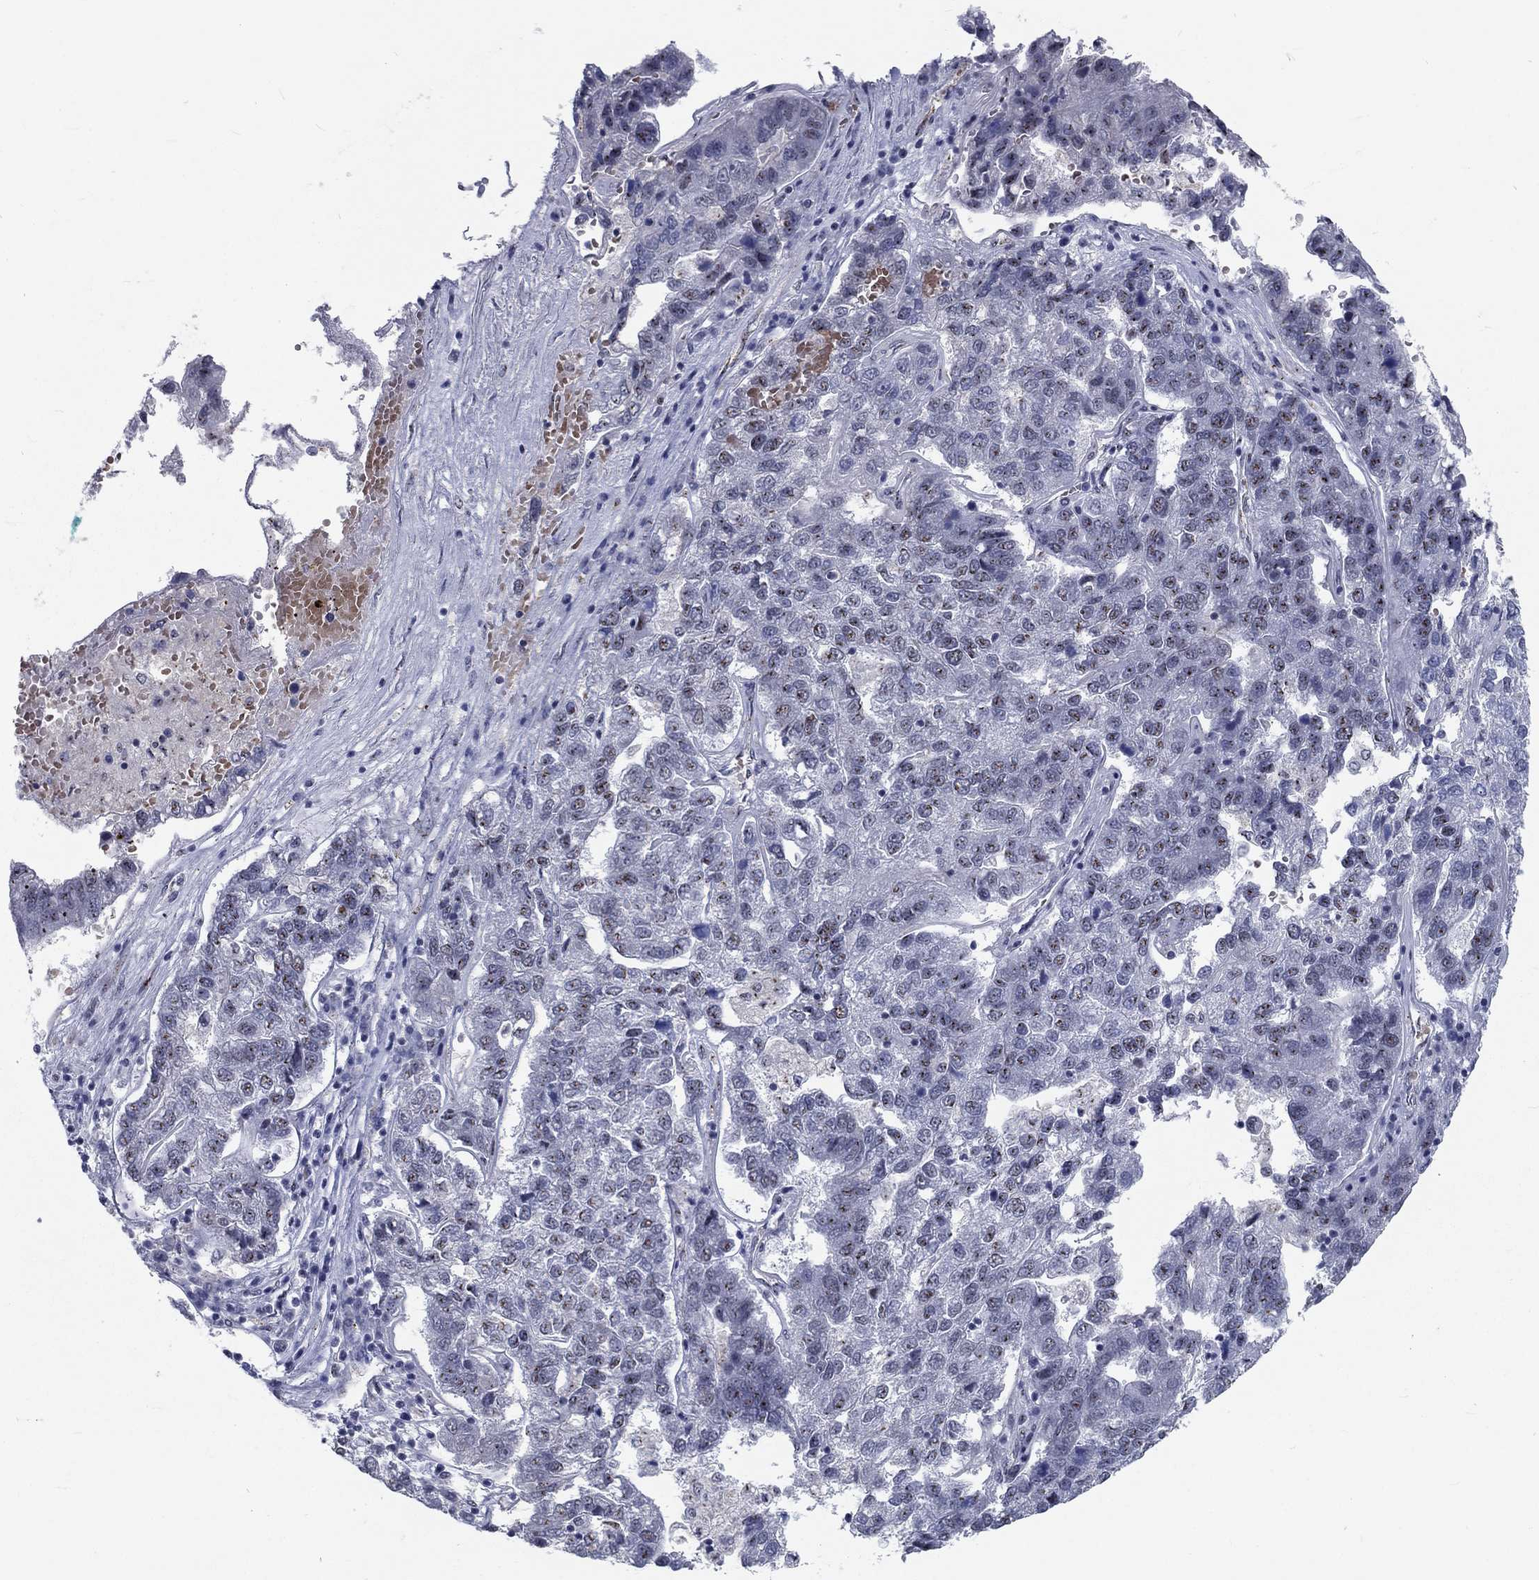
{"staining": {"intensity": "negative", "quantity": "none", "location": "none"}, "tissue": "pancreatic cancer", "cell_type": "Tumor cells", "image_type": "cancer", "snomed": [{"axis": "morphology", "description": "Adenocarcinoma, NOS"}, {"axis": "topography", "description": "Pancreas"}], "caption": "Human pancreatic cancer (adenocarcinoma) stained for a protein using IHC shows no staining in tumor cells.", "gene": "ZBED1", "patient": {"sex": "female", "age": 61}}